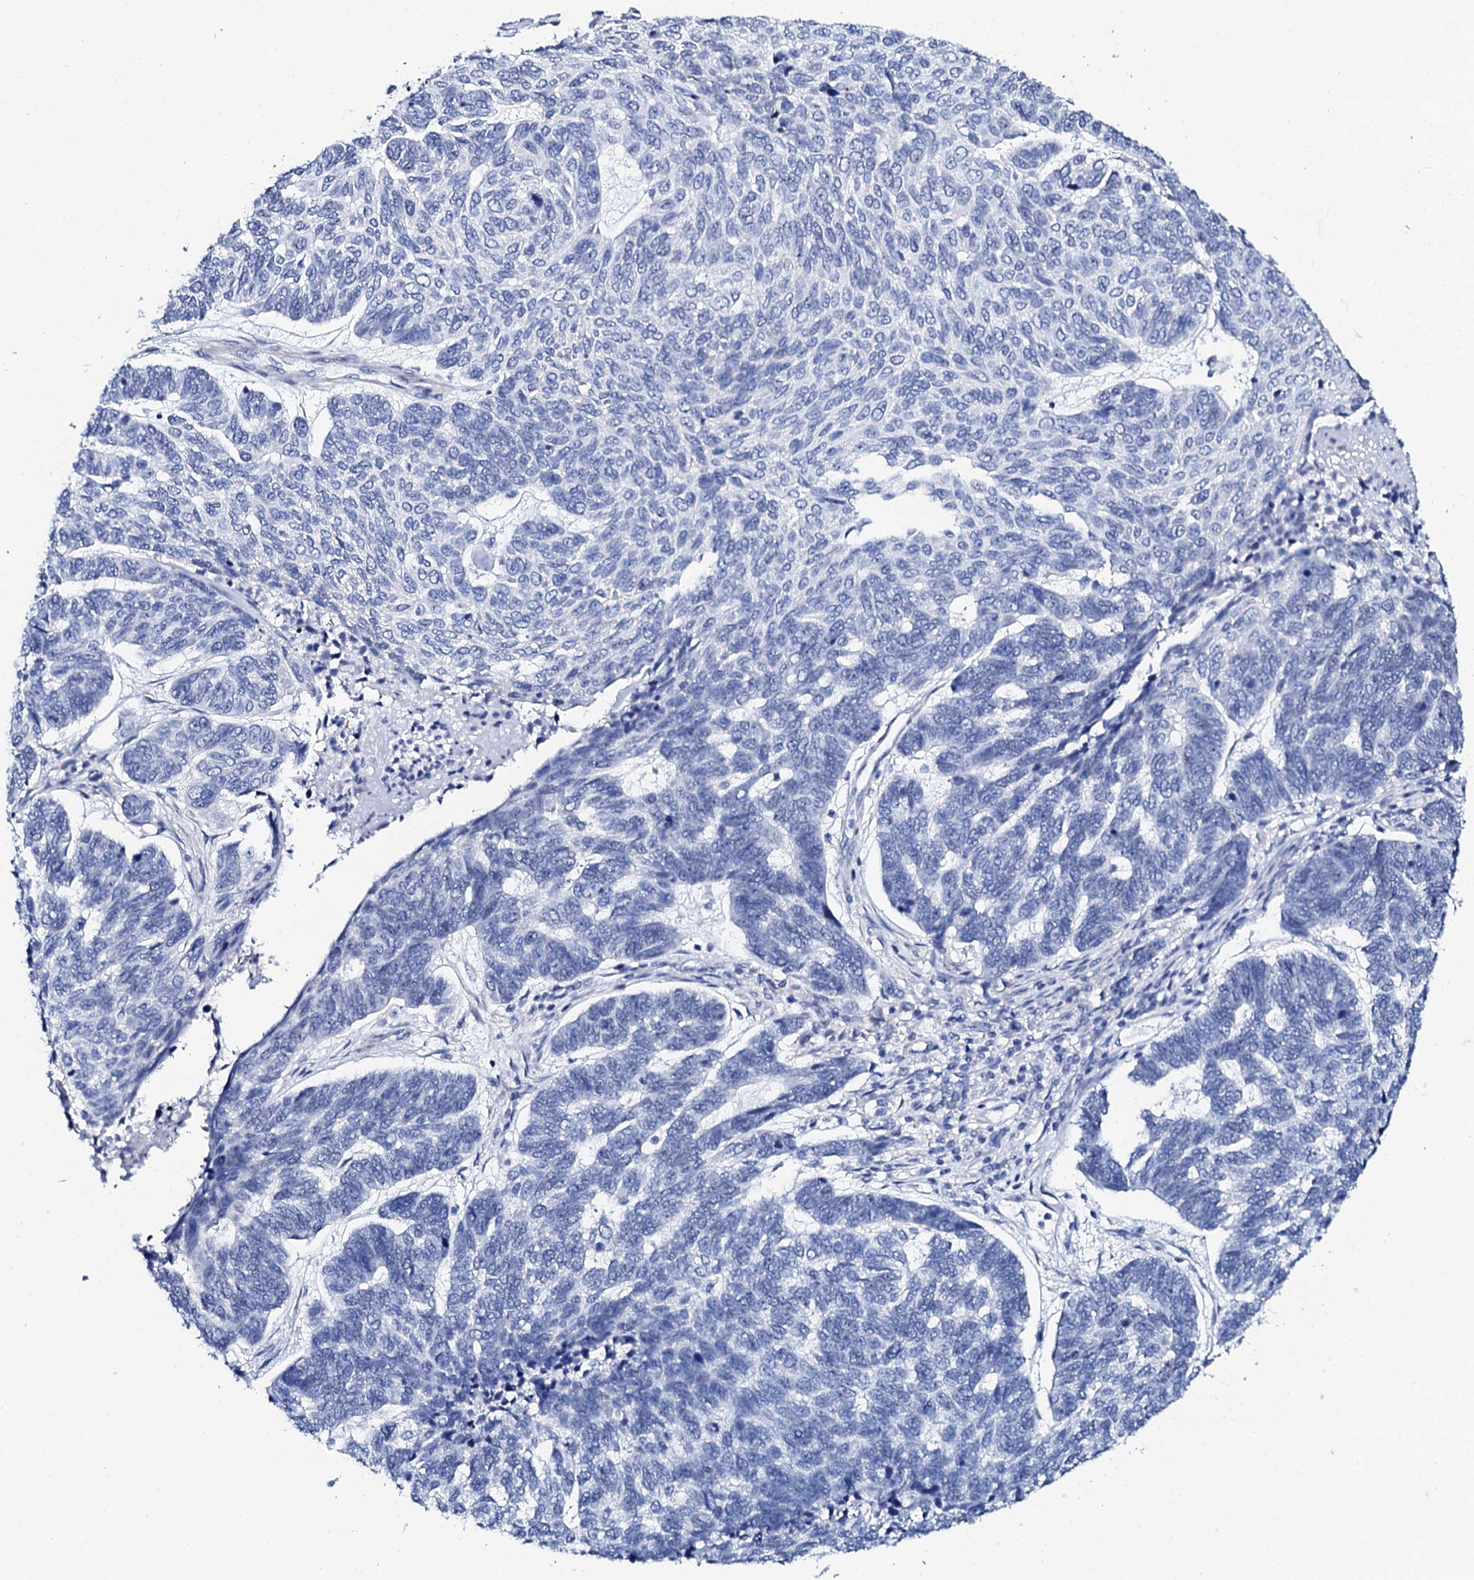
{"staining": {"intensity": "negative", "quantity": "none", "location": "none"}, "tissue": "skin cancer", "cell_type": "Tumor cells", "image_type": "cancer", "snomed": [{"axis": "morphology", "description": "Basal cell carcinoma"}, {"axis": "topography", "description": "Skin"}], "caption": "Tumor cells are negative for protein expression in human skin basal cell carcinoma. (DAB (3,3'-diaminobenzidine) IHC, high magnification).", "gene": "NUDT13", "patient": {"sex": "female", "age": 65}}